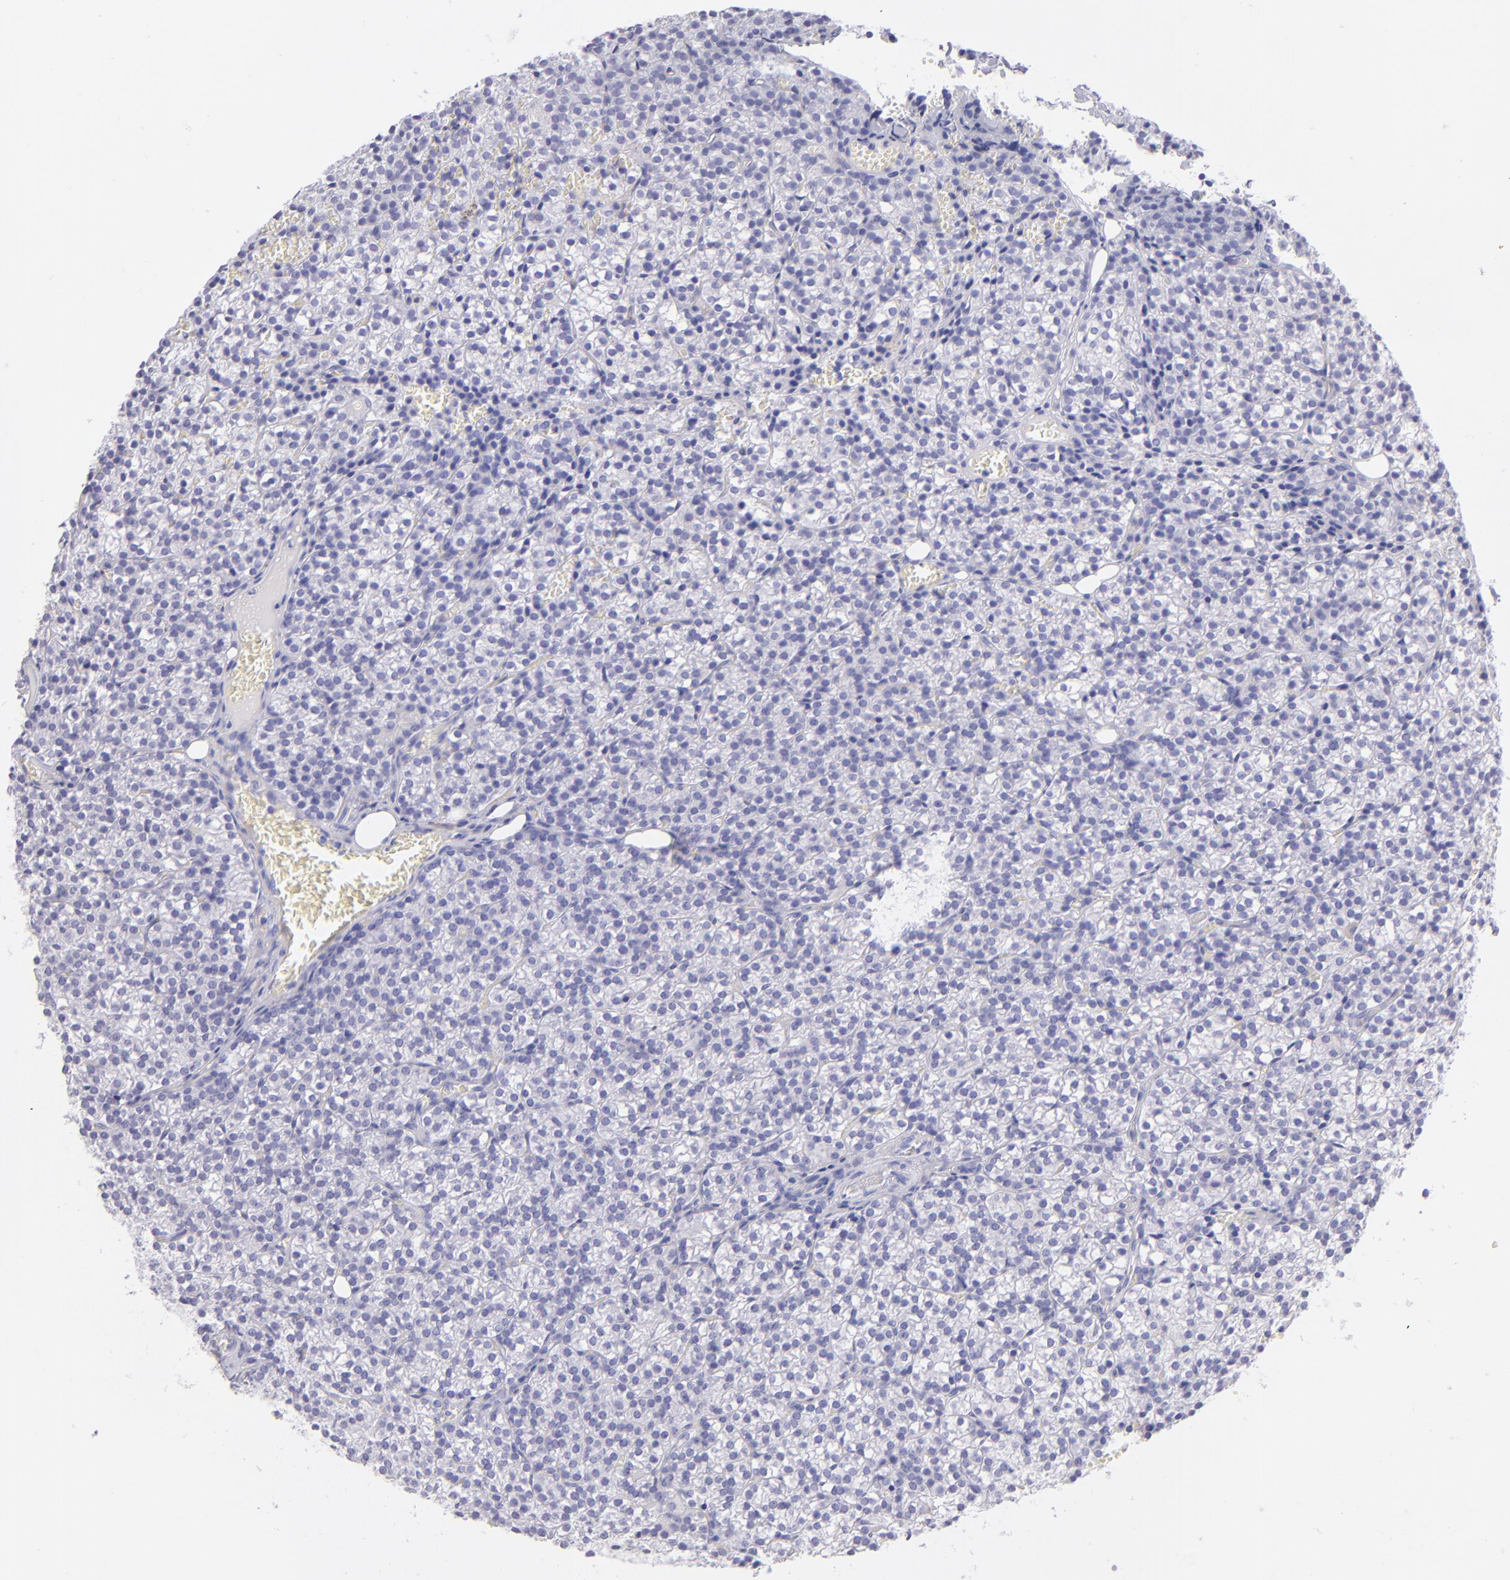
{"staining": {"intensity": "negative", "quantity": "none", "location": "none"}, "tissue": "parathyroid gland", "cell_type": "Glandular cells", "image_type": "normal", "snomed": [{"axis": "morphology", "description": "Normal tissue, NOS"}, {"axis": "topography", "description": "Parathyroid gland"}], "caption": "IHC photomicrograph of normal human parathyroid gland stained for a protein (brown), which shows no staining in glandular cells.", "gene": "CD69", "patient": {"sex": "female", "age": 17}}